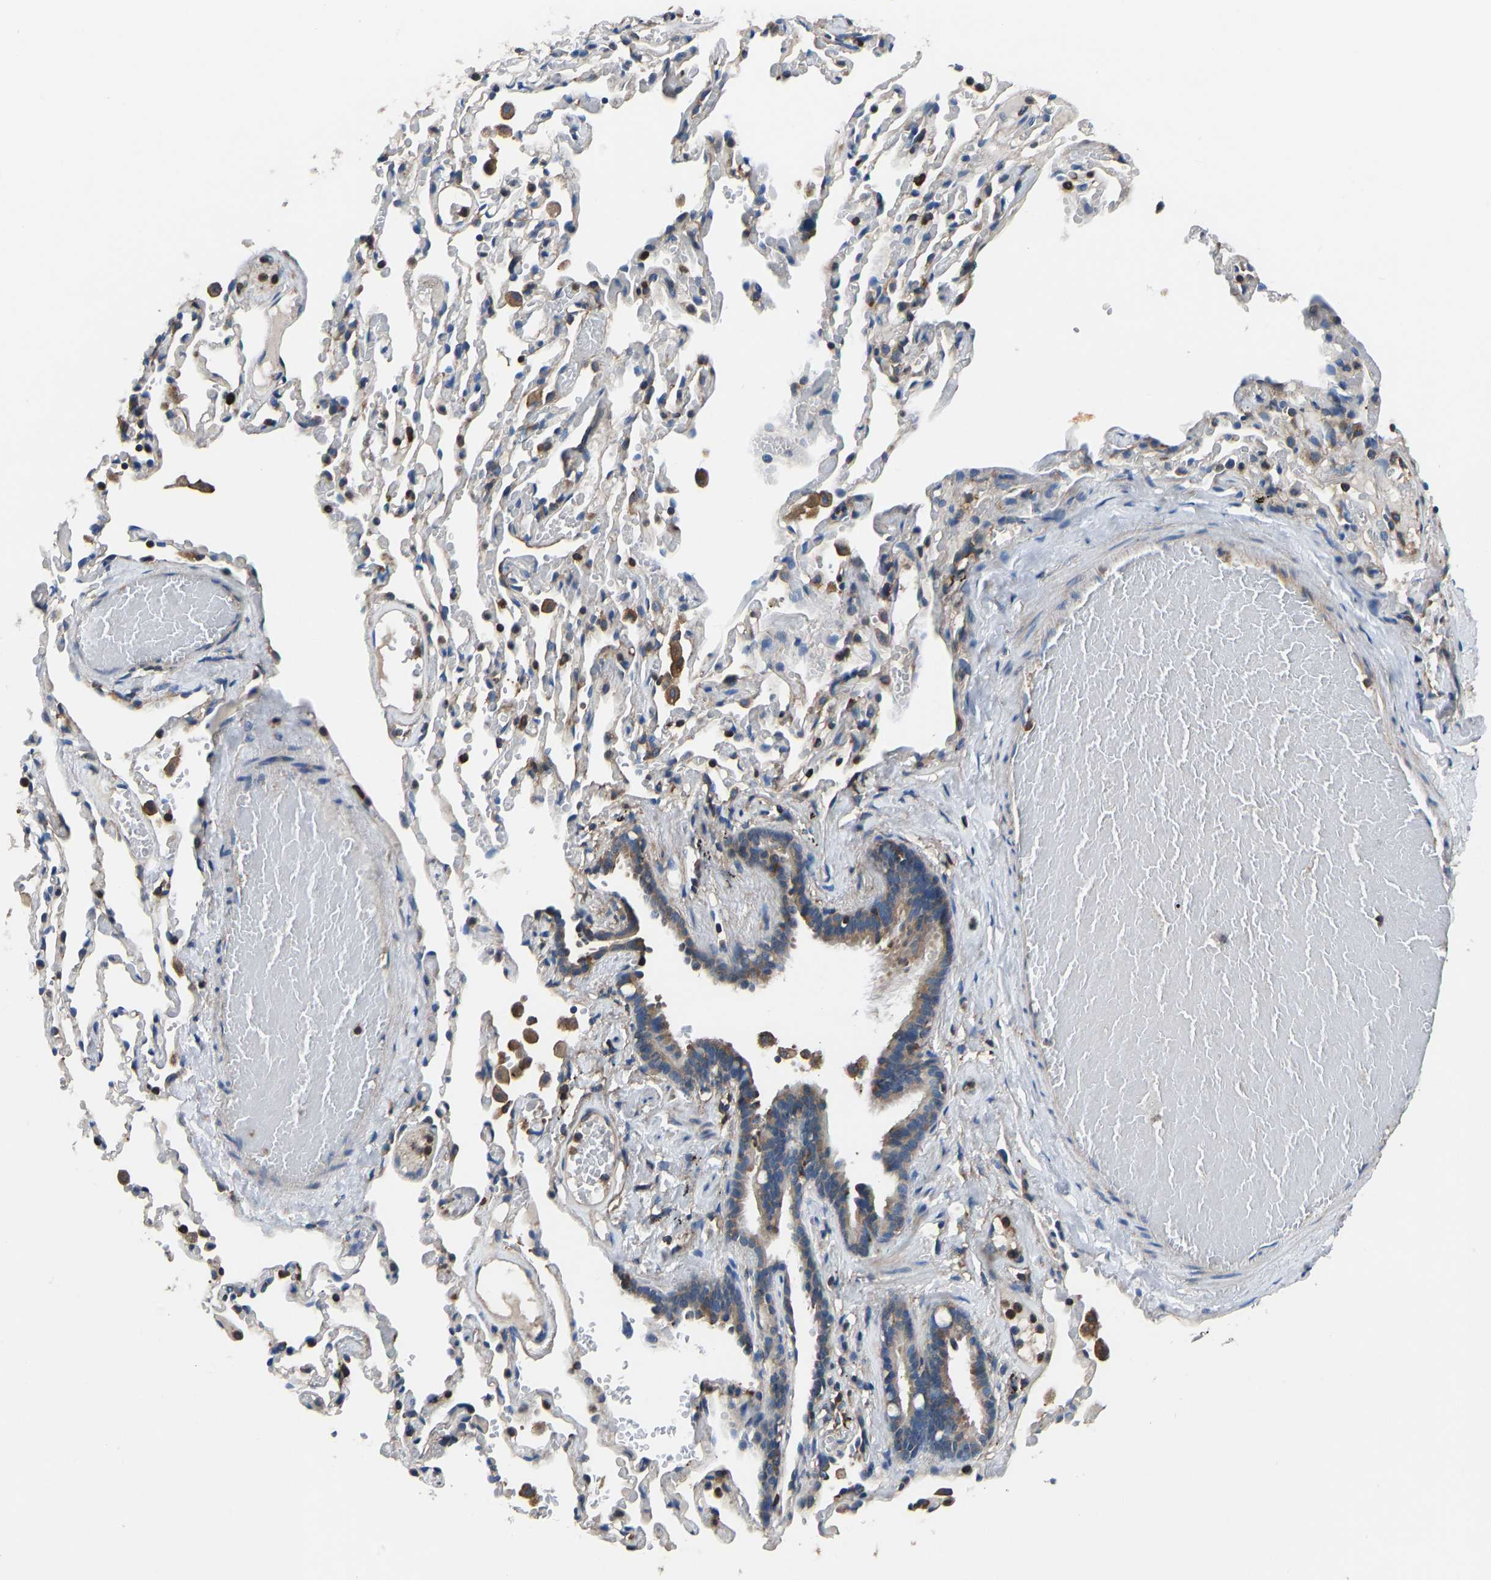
{"staining": {"intensity": "moderate", "quantity": ">75%", "location": "cytoplasmic/membranous"}, "tissue": "bronchus", "cell_type": "Respiratory epithelial cells", "image_type": "normal", "snomed": [{"axis": "morphology", "description": "Normal tissue, NOS"}, {"axis": "morphology", "description": "Inflammation, NOS"}, {"axis": "topography", "description": "Cartilage tissue"}, {"axis": "topography", "description": "Lung"}], "caption": "Brown immunohistochemical staining in benign human bronchus displays moderate cytoplasmic/membranous positivity in approximately >75% of respiratory epithelial cells.", "gene": "PRKAR1A", "patient": {"sex": "male", "age": 71}}